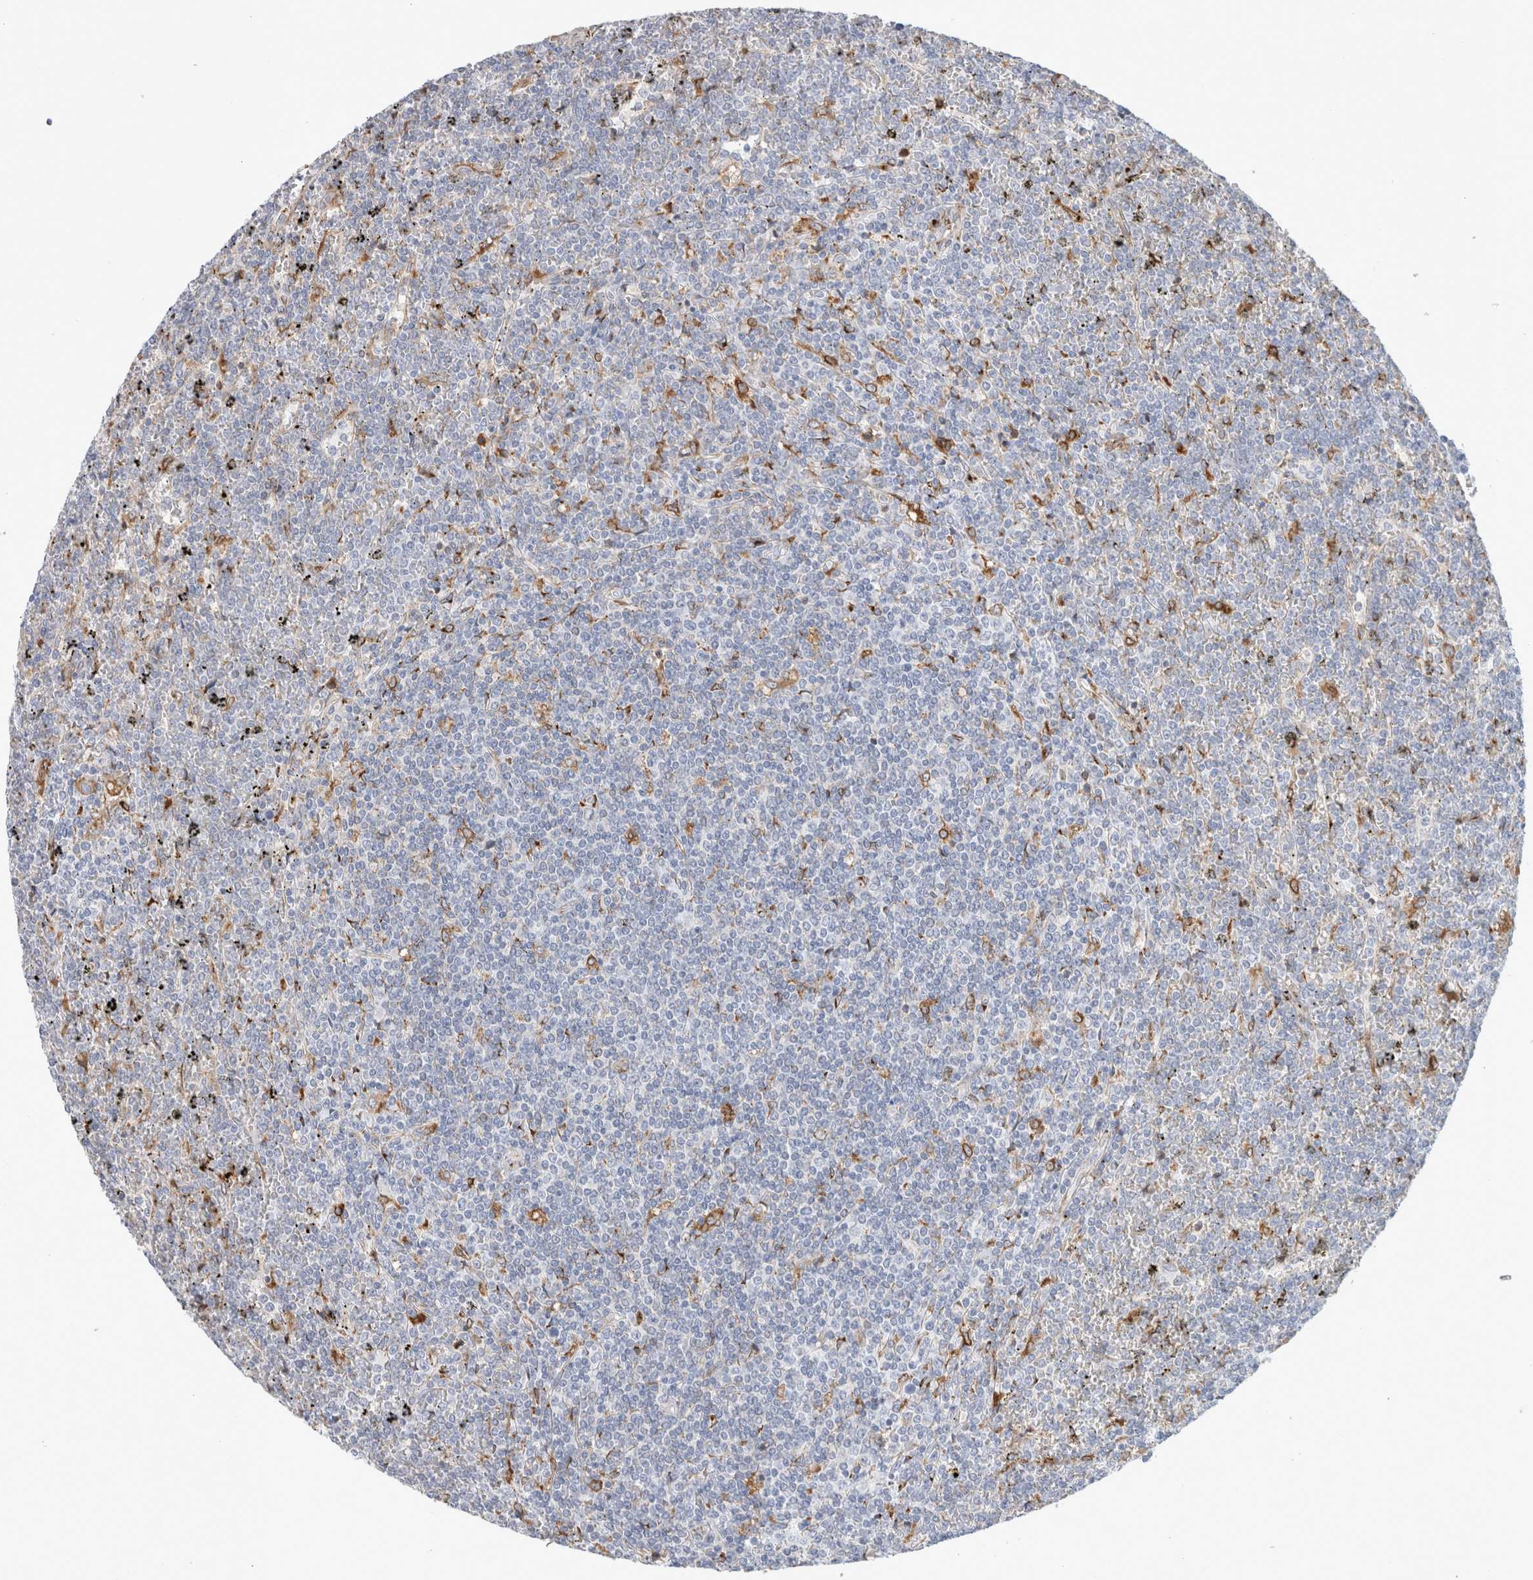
{"staining": {"intensity": "negative", "quantity": "none", "location": "none"}, "tissue": "lymphoma", "cell_type": "Tumor cells", "image_type": "cancer", "snomed": [{"axis": "morphology", "description": "Malignant lymphoma, non-Hodgkin's type, Low grade"}, {"axis": "topography", "description": "Spleen"}], "caption": "Immunohistochemistry (IHC) of lymphoma demonstrates no expression in tumor cells.", "gene": "MCFD2", "patient": {"sex": "female", "age": 19}}